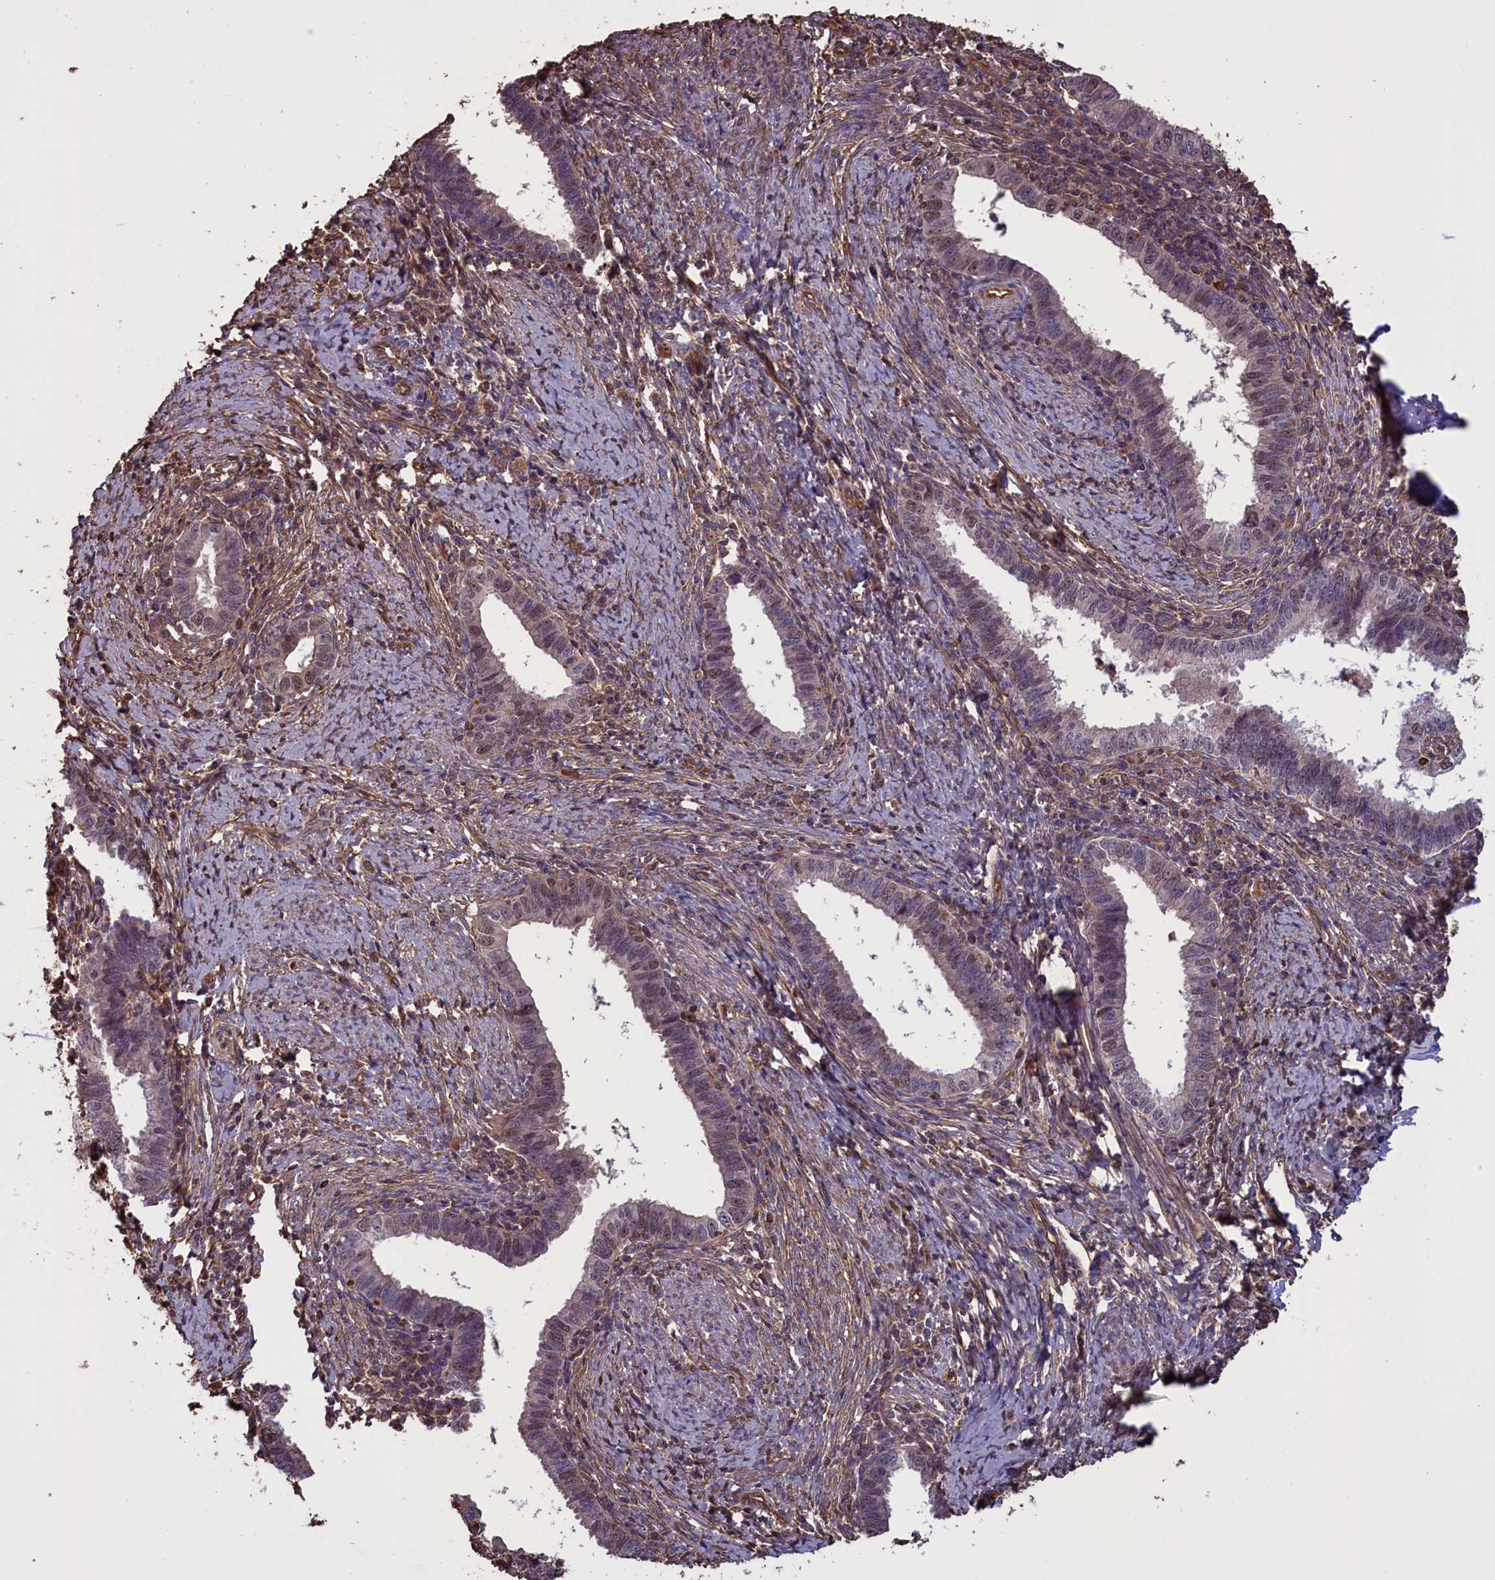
{"staining": {"intensity": "moderate", "quantity": "<25%", "location": "nuclear"}, "tissue": "cervical cancer", "cell_type": "Tumor cells", "image_type": "cancer", "snomed": [{"axis": "morphology", "description": "Adenocarcinoma, NOS"}, {"axis": "topography", "description": "Cervix"}], "caption": "An image of cervical cancer stained for a protein shows moderate nuclear brown staining in tumor cells.", "gene": "DAPK3", "patient": {"sex": "female", "age": 36}}